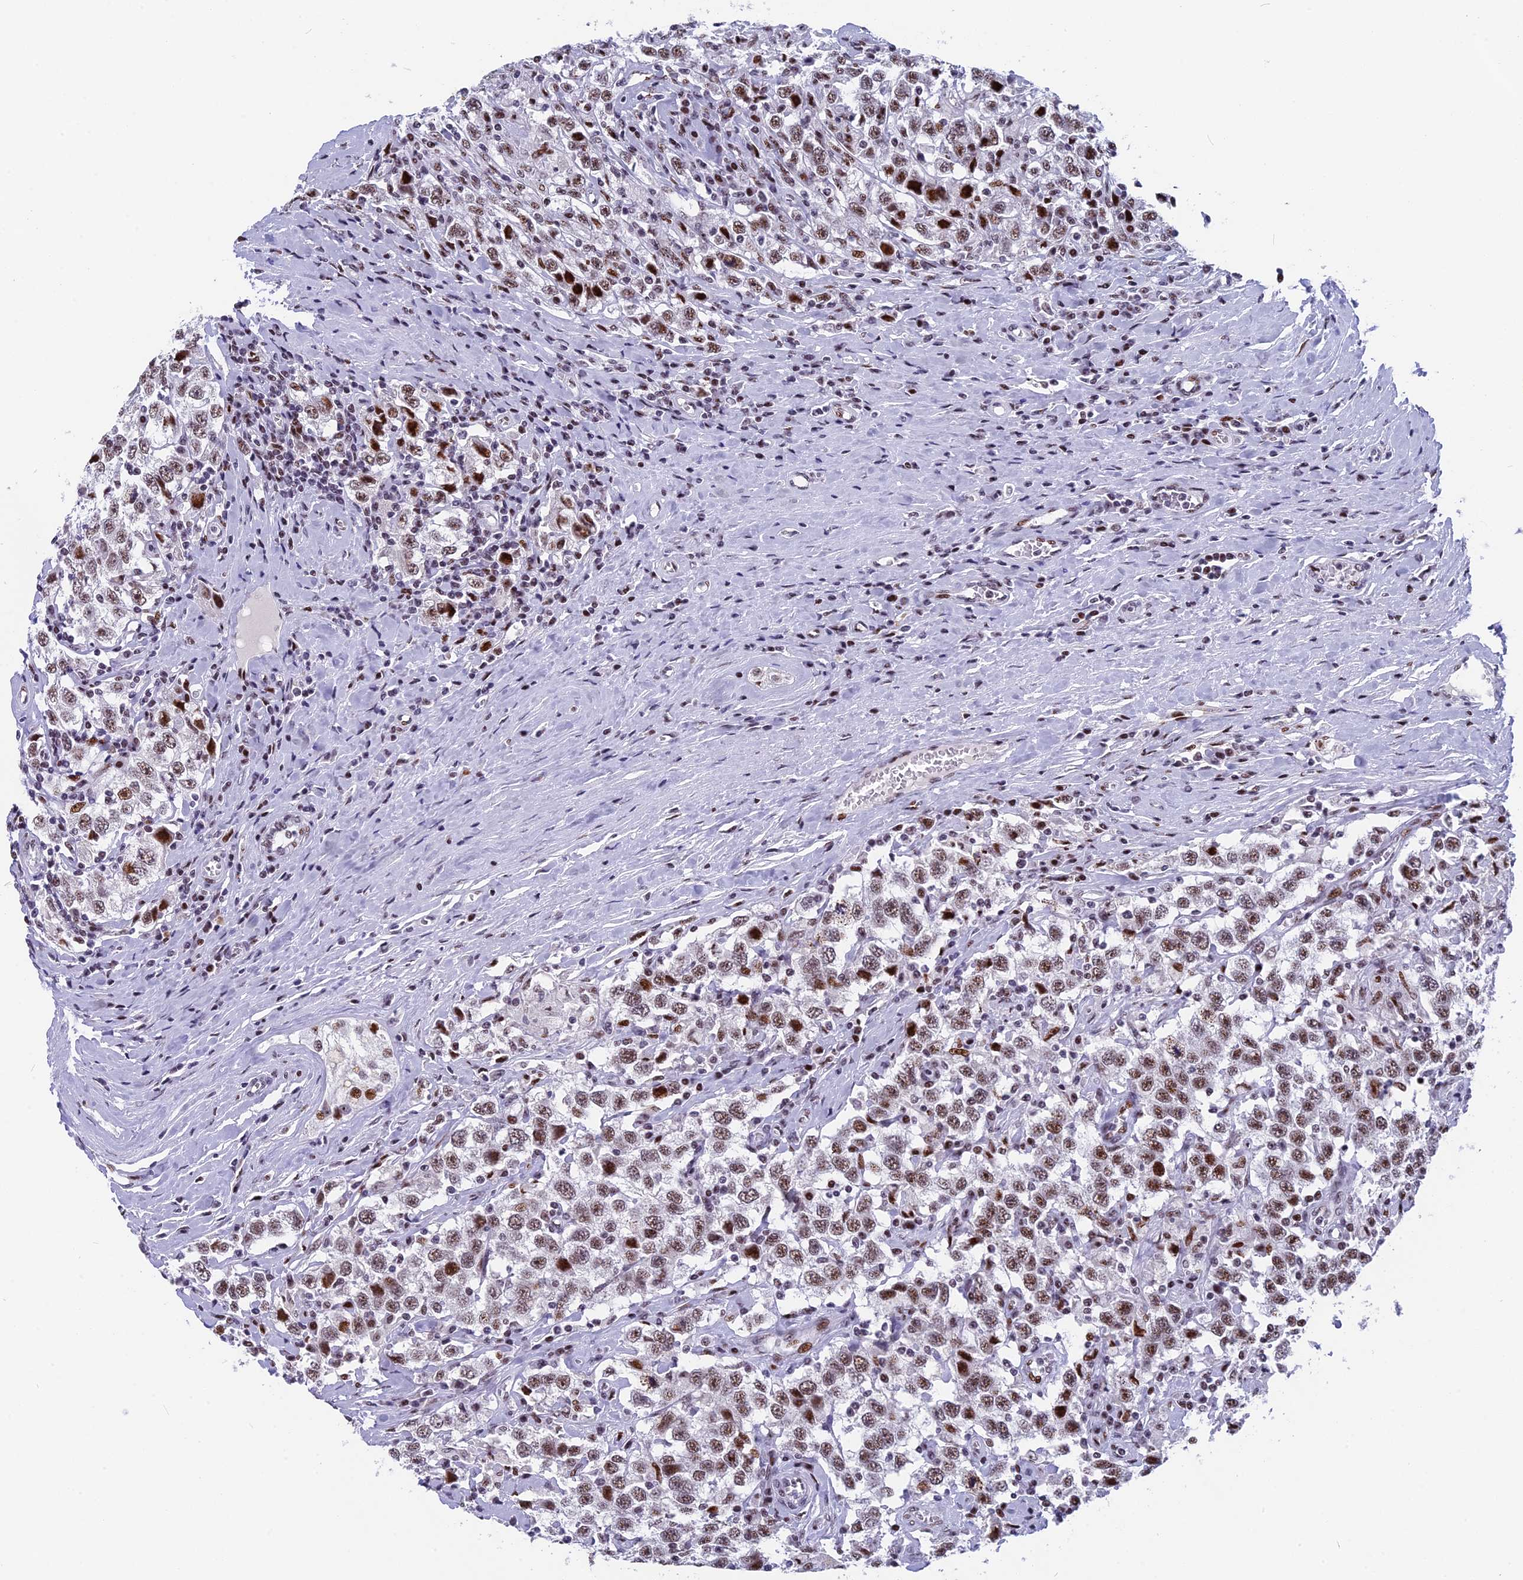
{"staining": {"intensity": "moderate", "quantity": ">75%", "location": "nuclear"}, "tissue": "testis cancer", "cell_type": "Tumor cells", "image_type": "cancer", "snomed": [{"axis": "morphology", "description": "Seminoma, NOS"}, {"axis": "topography", "description": "Testis"}], "caption": "Human testis seminoma stained with a brown dye exhibits moderate nuclear positive expression in approximately >75% of tumor cells.", "gene": "NSA2", "patient": {"sex": "male", "age": 41}}